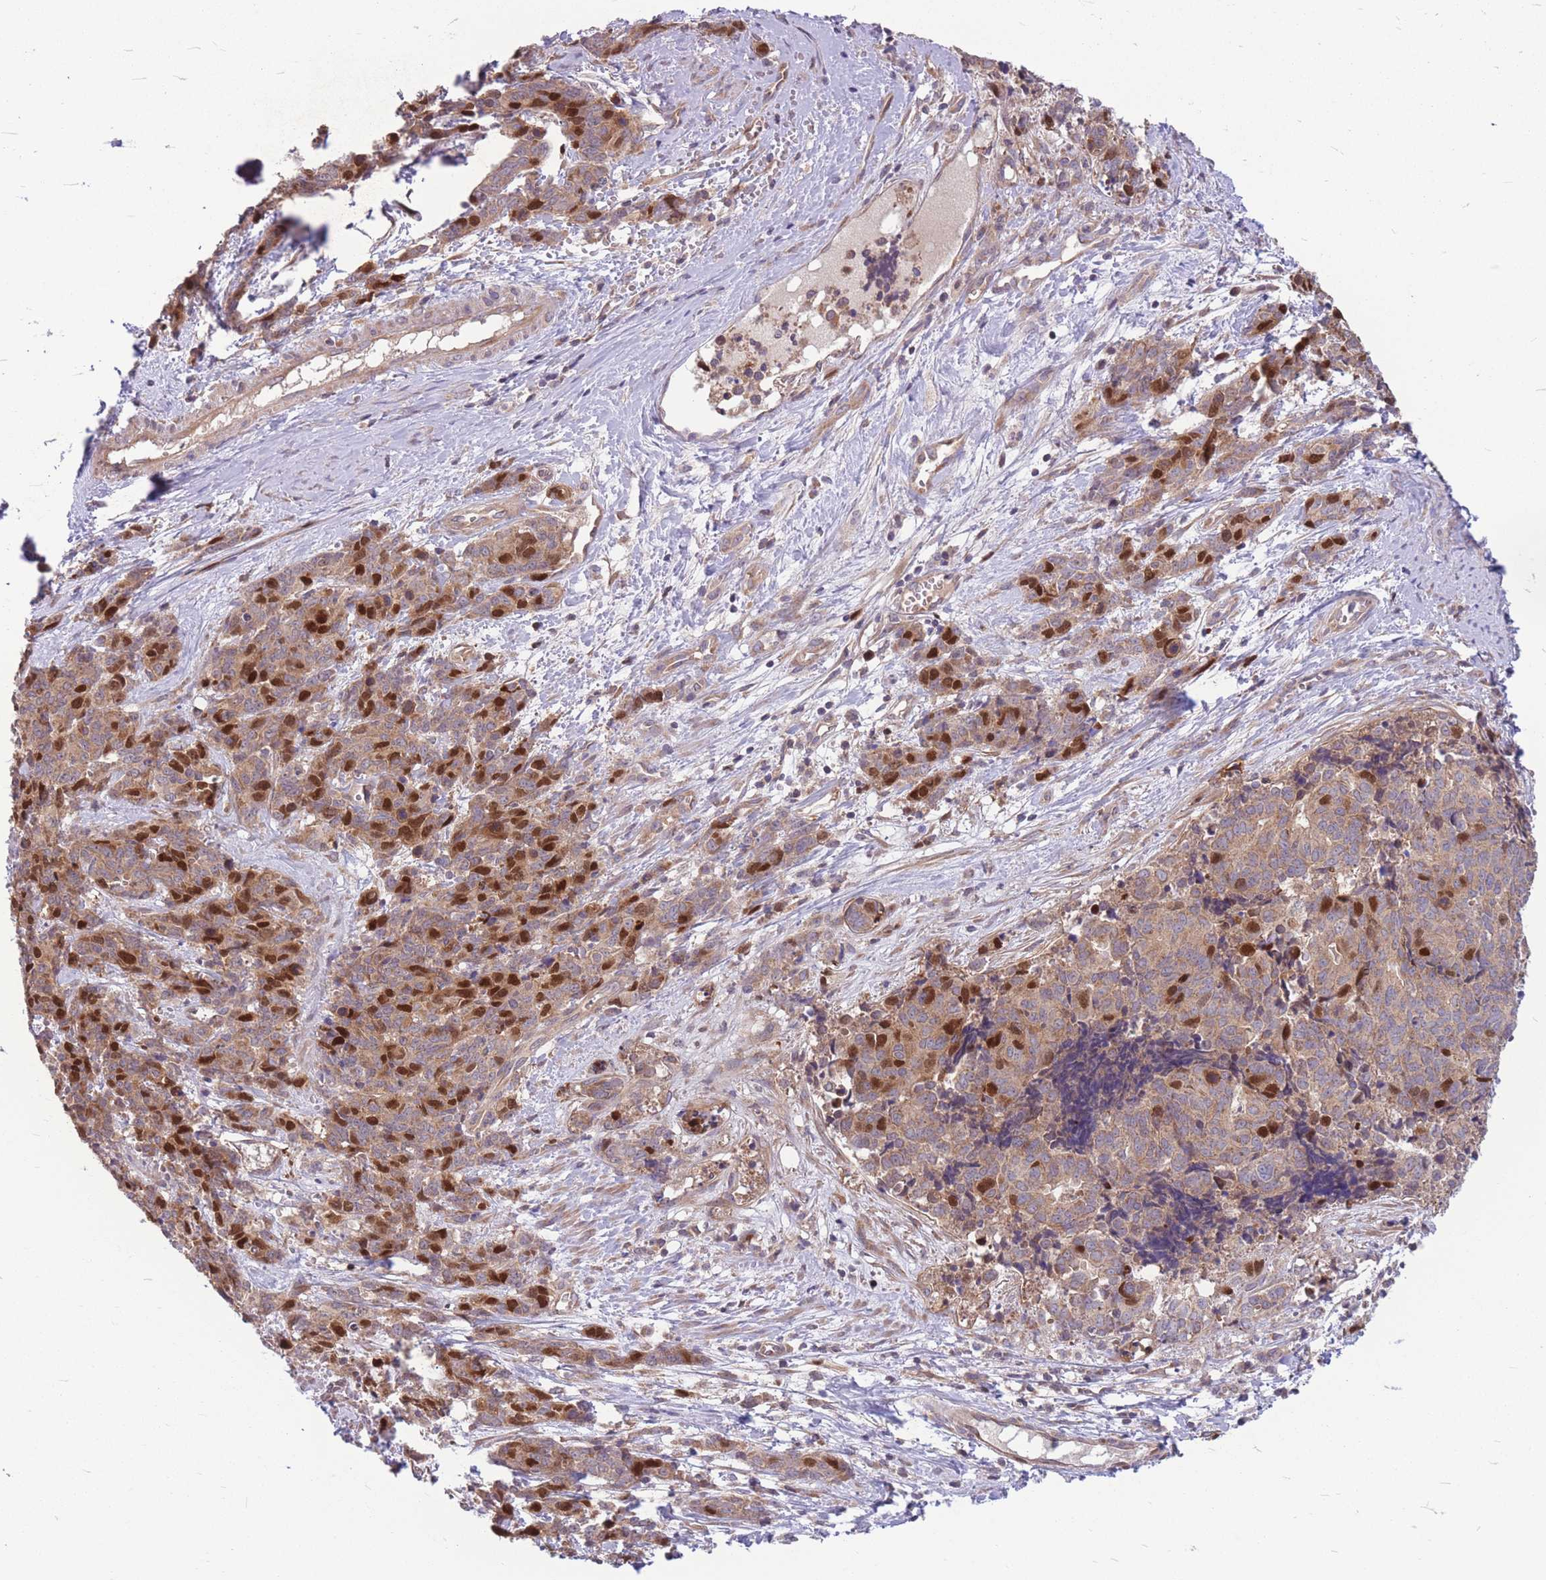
{"staining": {"intensity": "strong", "quantity": "25%-75%", "location": "cytoplasmic/membranous,nuclear"}, "tissue": "cervical cancer", "cell_type": "Tumor cells", "image_type": "cancer", "snomed": [{"axis": "morphology", "description": "Squamous cell carcinoma, NOS"}, {"axis": "topography", "description": "Cervix"}], "caption": "Immunohistochemical staining of cervical cancer shows high levels of strong cytoplasmic/membranous and nuclear positivity in approximately 25%-75% of tumor cells. The staining was performed using DAB (3,3'-diaminobenzidine) to visualize the protein expression in brown, while the nuclei were stained in blue with hematoxylin (Magnification: 20x).", "gene": "GMNN", "patient": {"sex": "female", "age": 60}}